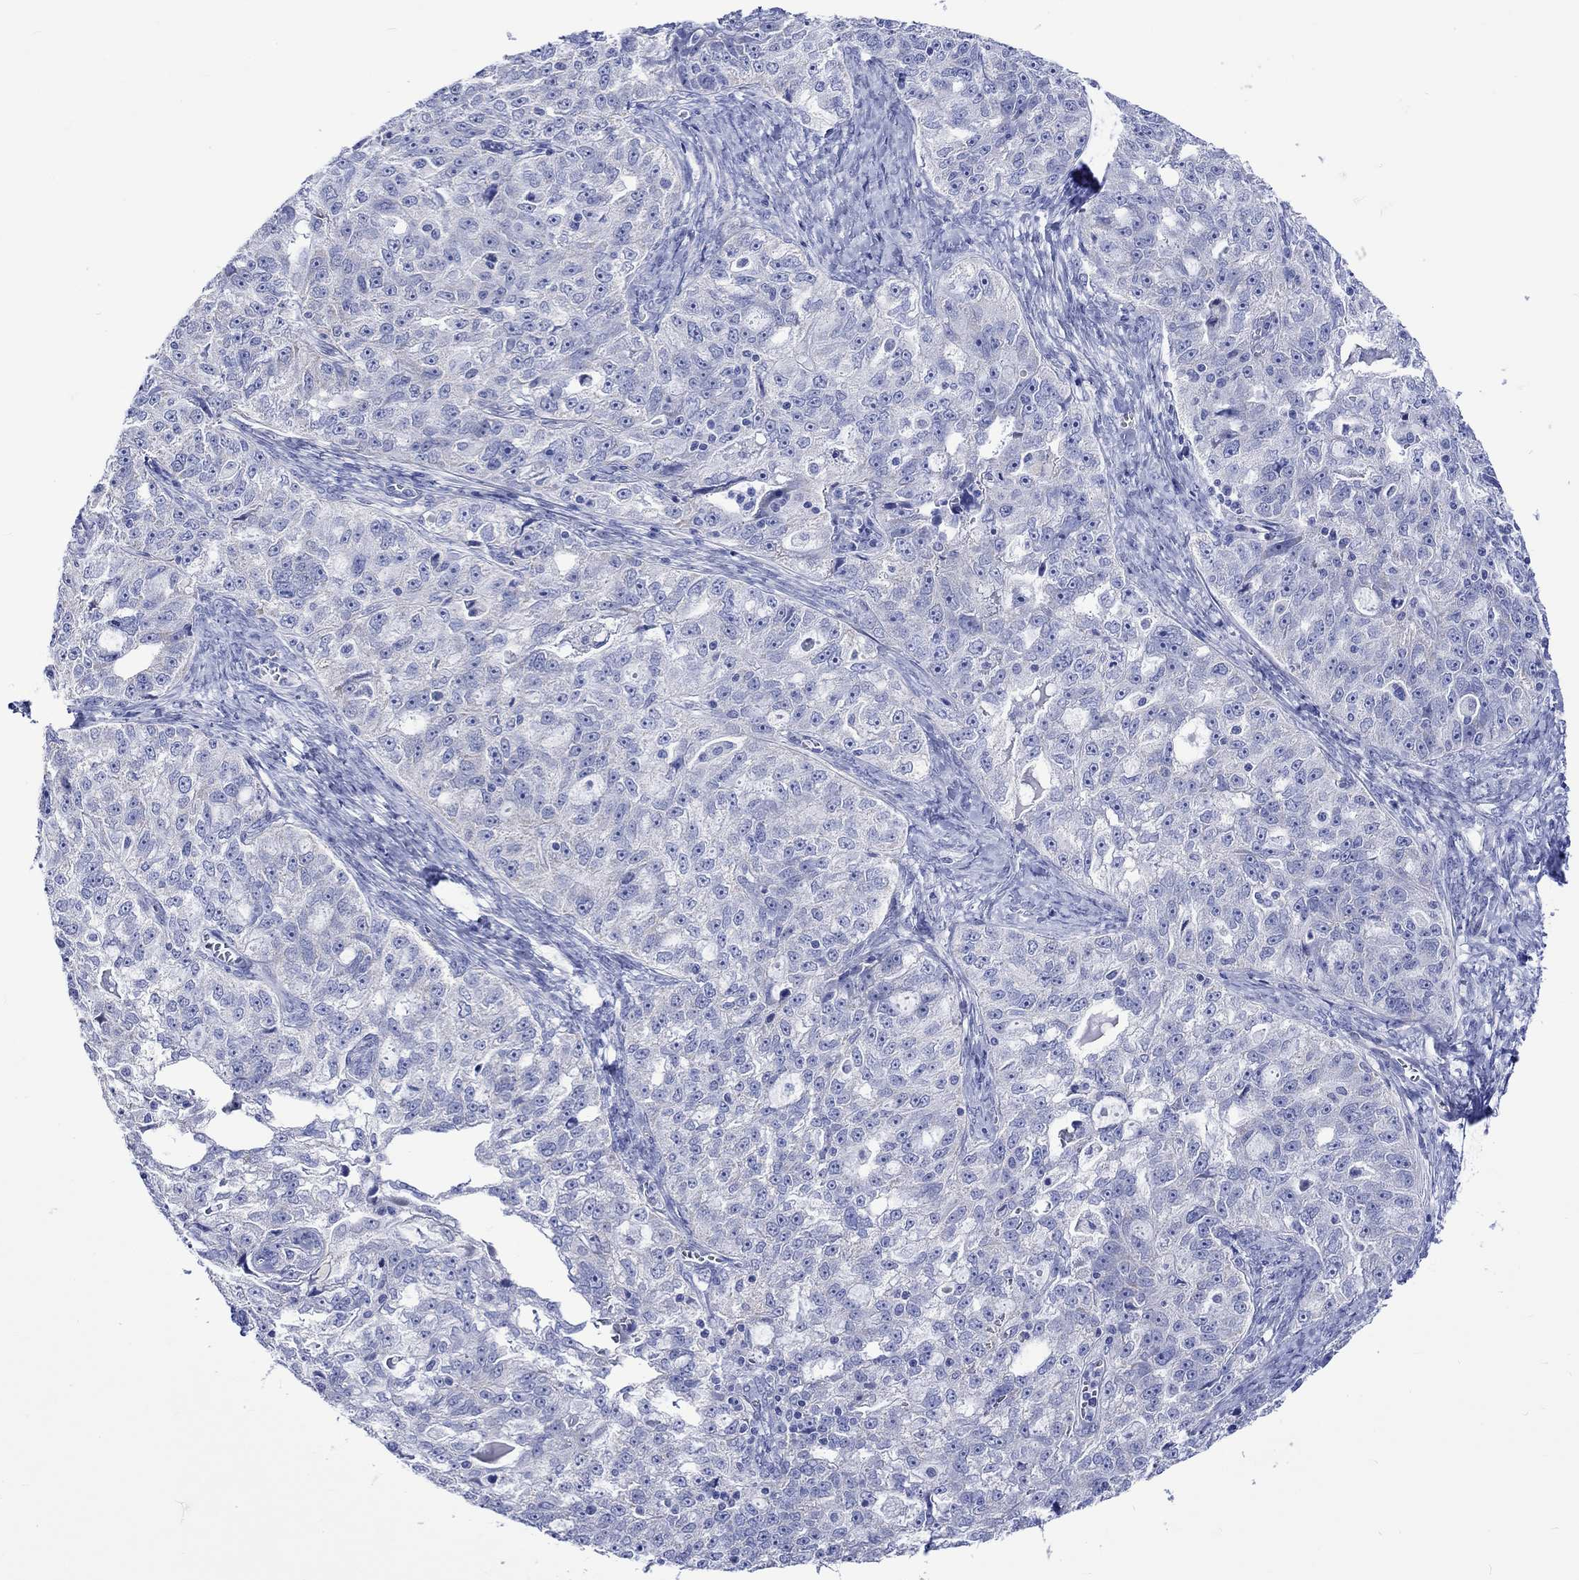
{"staining": {"intensity": "negative", "quantity": "none", "location": "none"}, "tissue": "ovarian cancer", "cell_type": "Tumor cells", "image_type": "cancer", "snomed": [{"axis": "morphology", "description": "Cystadenocarcinoma, serous, NOS"}, {"axis": "topography", "description": "Ovary"}], "caption": "Ovarian serous cystadenocarcinoma stained for a protein using IHC exhibits no staining tumor cells.", "gene": "HARBI1", "patient": {"sex": "female", "age": 51}}